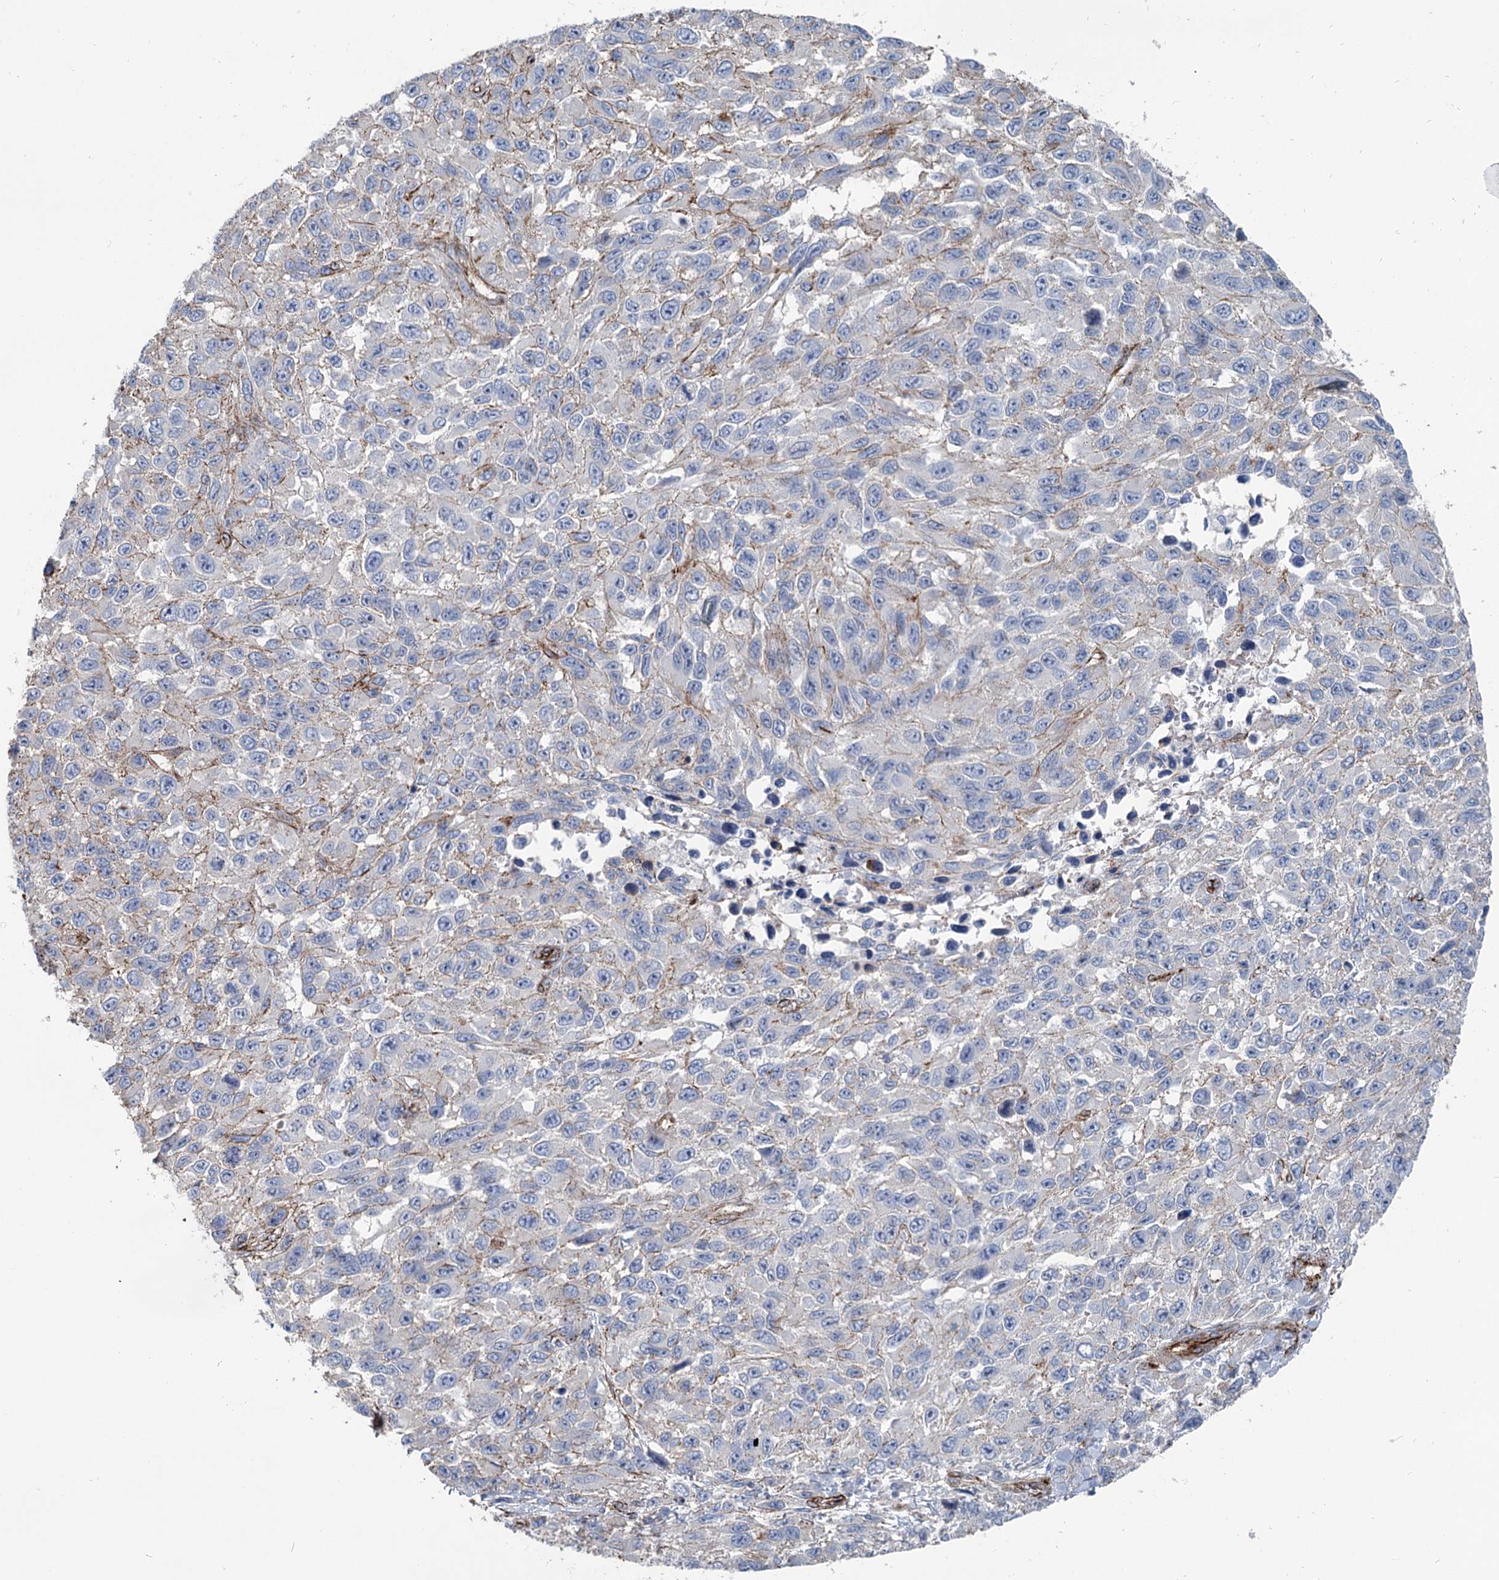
{"staining": {"intensity": "negative", "quantity": "none", "location": "none"}, "tissue": "melanoma", "cell_type": "Tumor cells", "image_type": "cancer", "snomed": [{"axis": "morphology", "description": "Normal tissue, NOS"}, {"axis": "morphology", "description": "Malignant melanoma, NOS"}, {"axis": "topography", "description": "Skin"}], "caption": "Tumor cells show no significant positivity in melanoma.", "gene": "IQSEC1", "patient": {"sex": "female", "age": 96}}